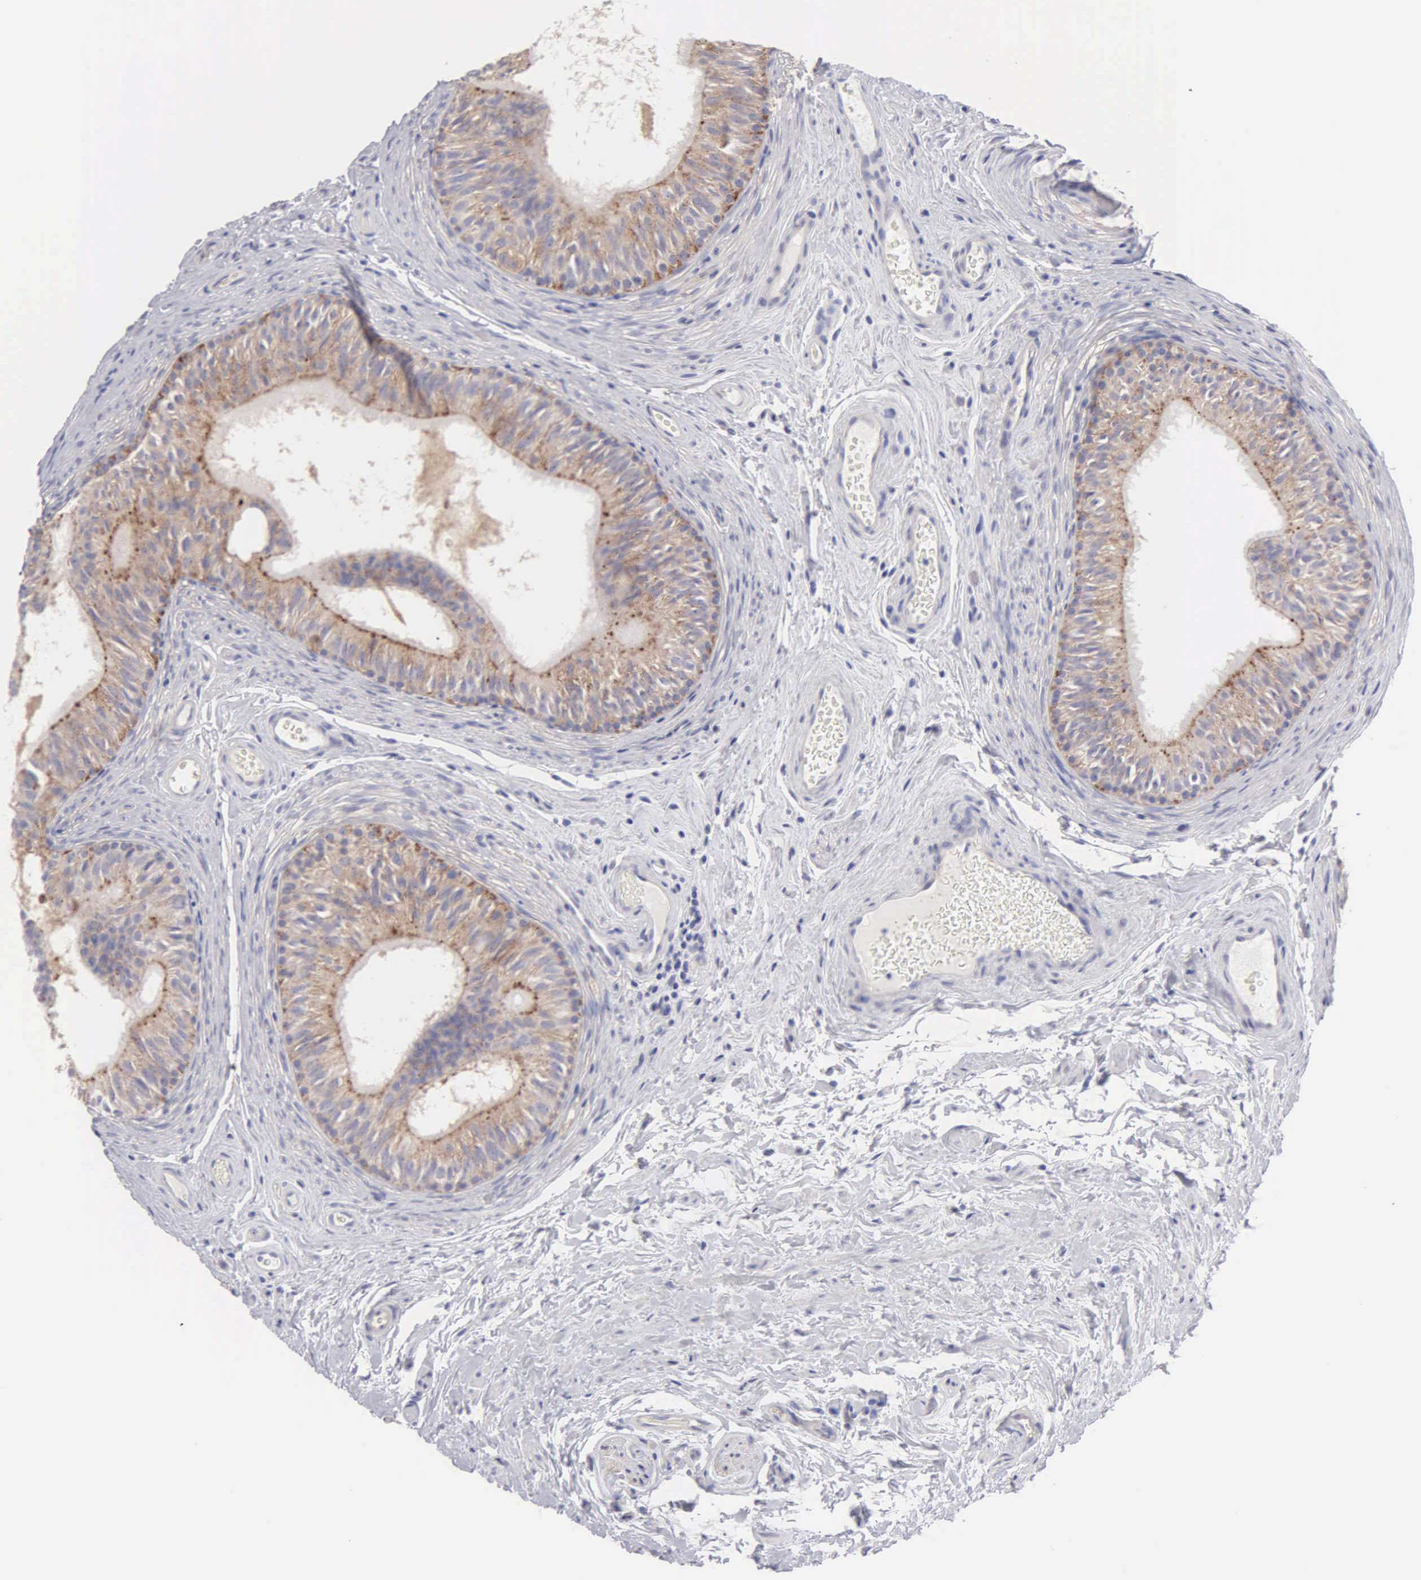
{"staining": {"intensity": "weak", "quantity": ">75%", "location": "cytoplasmic/membranous"}, "tissue": "epididymis", "cell_type": "Glandular cells", "image_type": "normal", "snomed": [{"axis": "morphology", "description": "Normal tissue, NOS"}, {"axis": "topography", "description": "Epididymis"}], "caption": "A low amount of weak cytoplasmic/membranous staining is appreciated in approximately >75% of glandular cells in unremarkable epididymis.", "gene": "APP", "patient": {"sex": "male", "age": 32}}